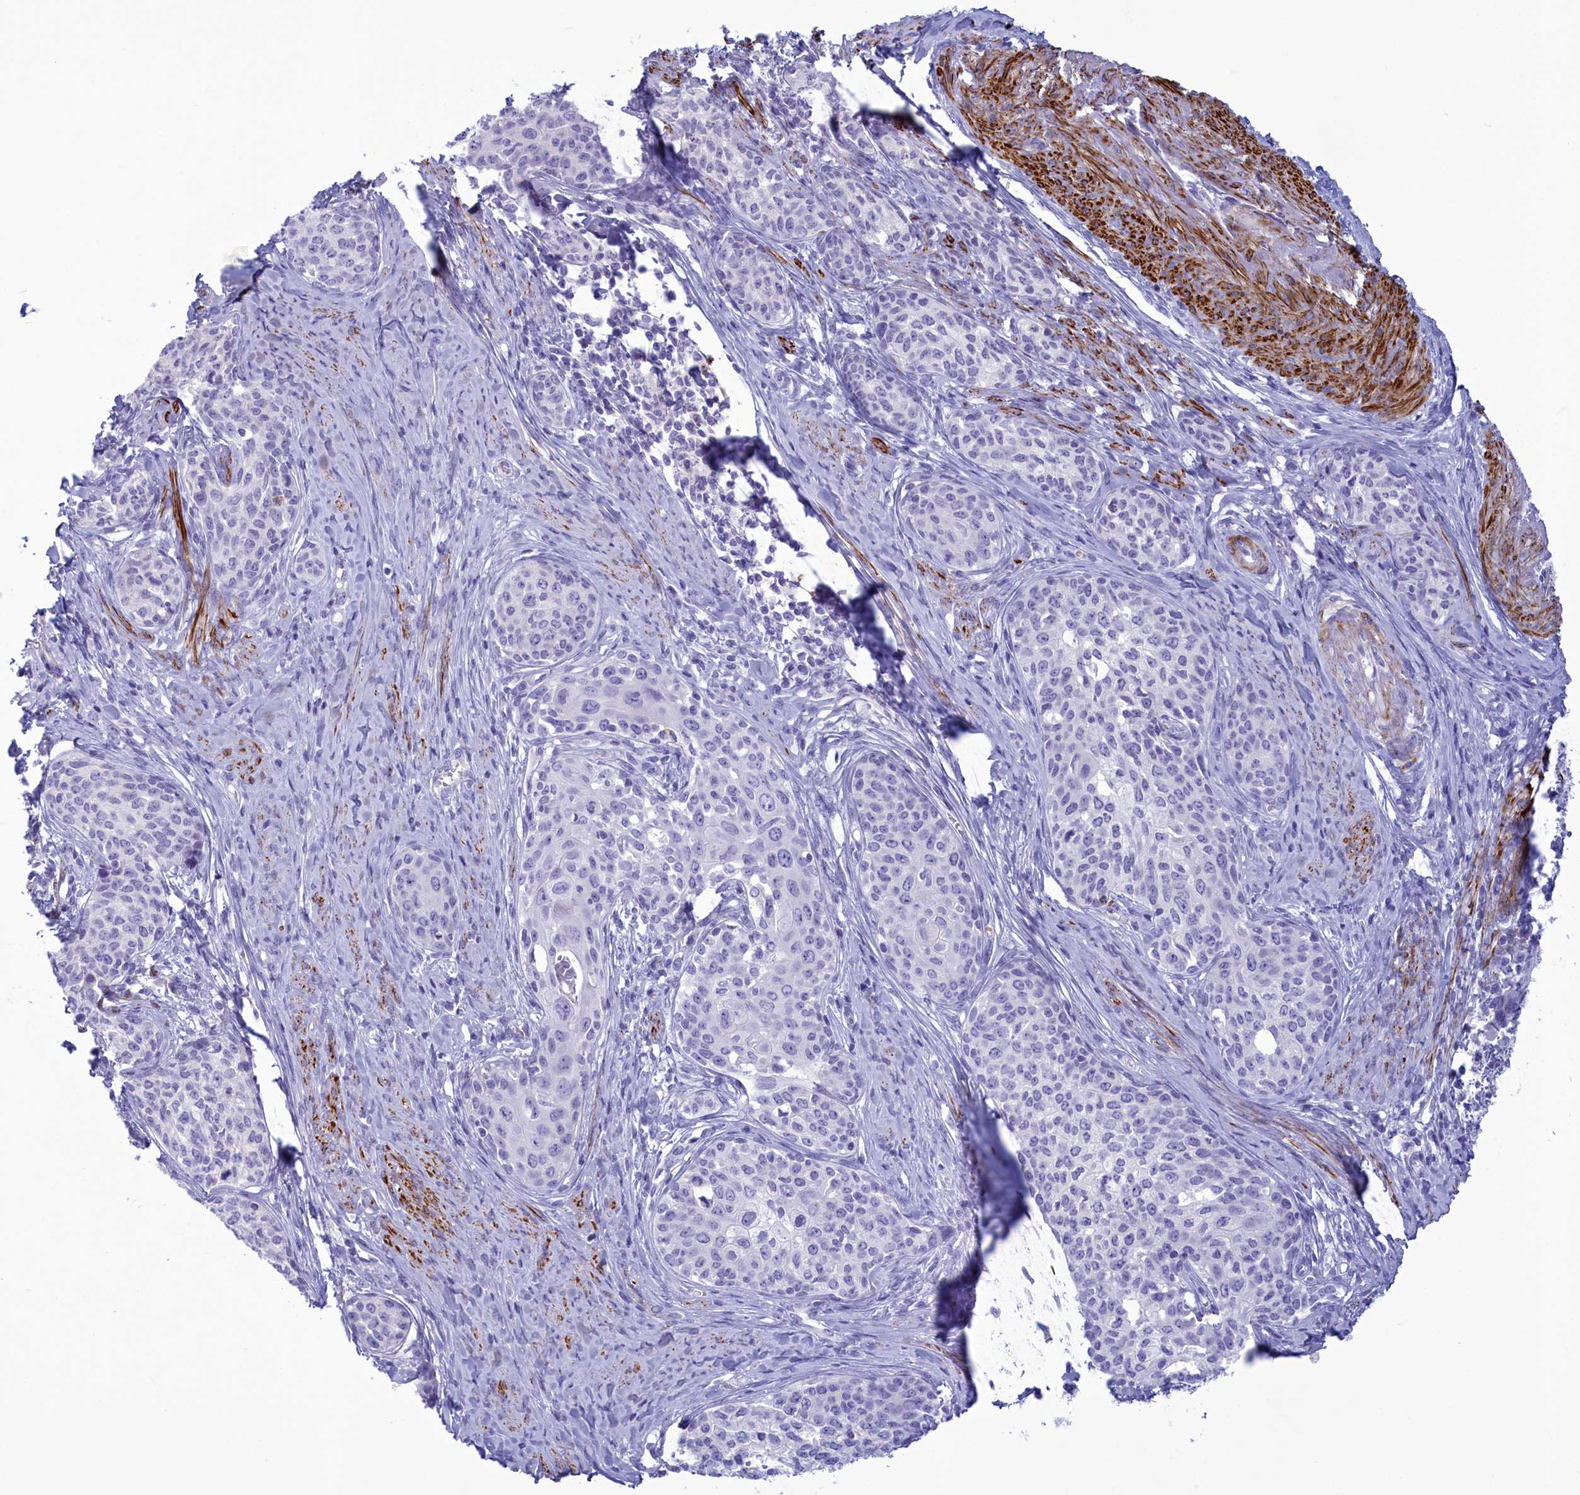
{"staining": {"intensity": "negative", "quantity": "none", "location": "none"}, "tissue": "cervical cancer", "cell_type": "Tumor cells", "image_type": "cancer", "snomed": [{"axis": "morphology", "description": "Squamous cell carcinoma, NOS"}, {"axis": "morphology", "description": "Adenocarcinoma, NOS"}, {"axis": "topography", "description": "Cervix"}], "caption": "Cervical cancer was stained to show a protein in brown. There is no significant positivity in tumor cells. The staining was performed using DAB (3,3'-diaminobenzidine) to visualize the protein expression in brown, while the nuclei were stained in blue with hematoxylin (Magnification: 20x).", "gene": "GAPDHS", "patient": {"sex": "female", "age": 52}}